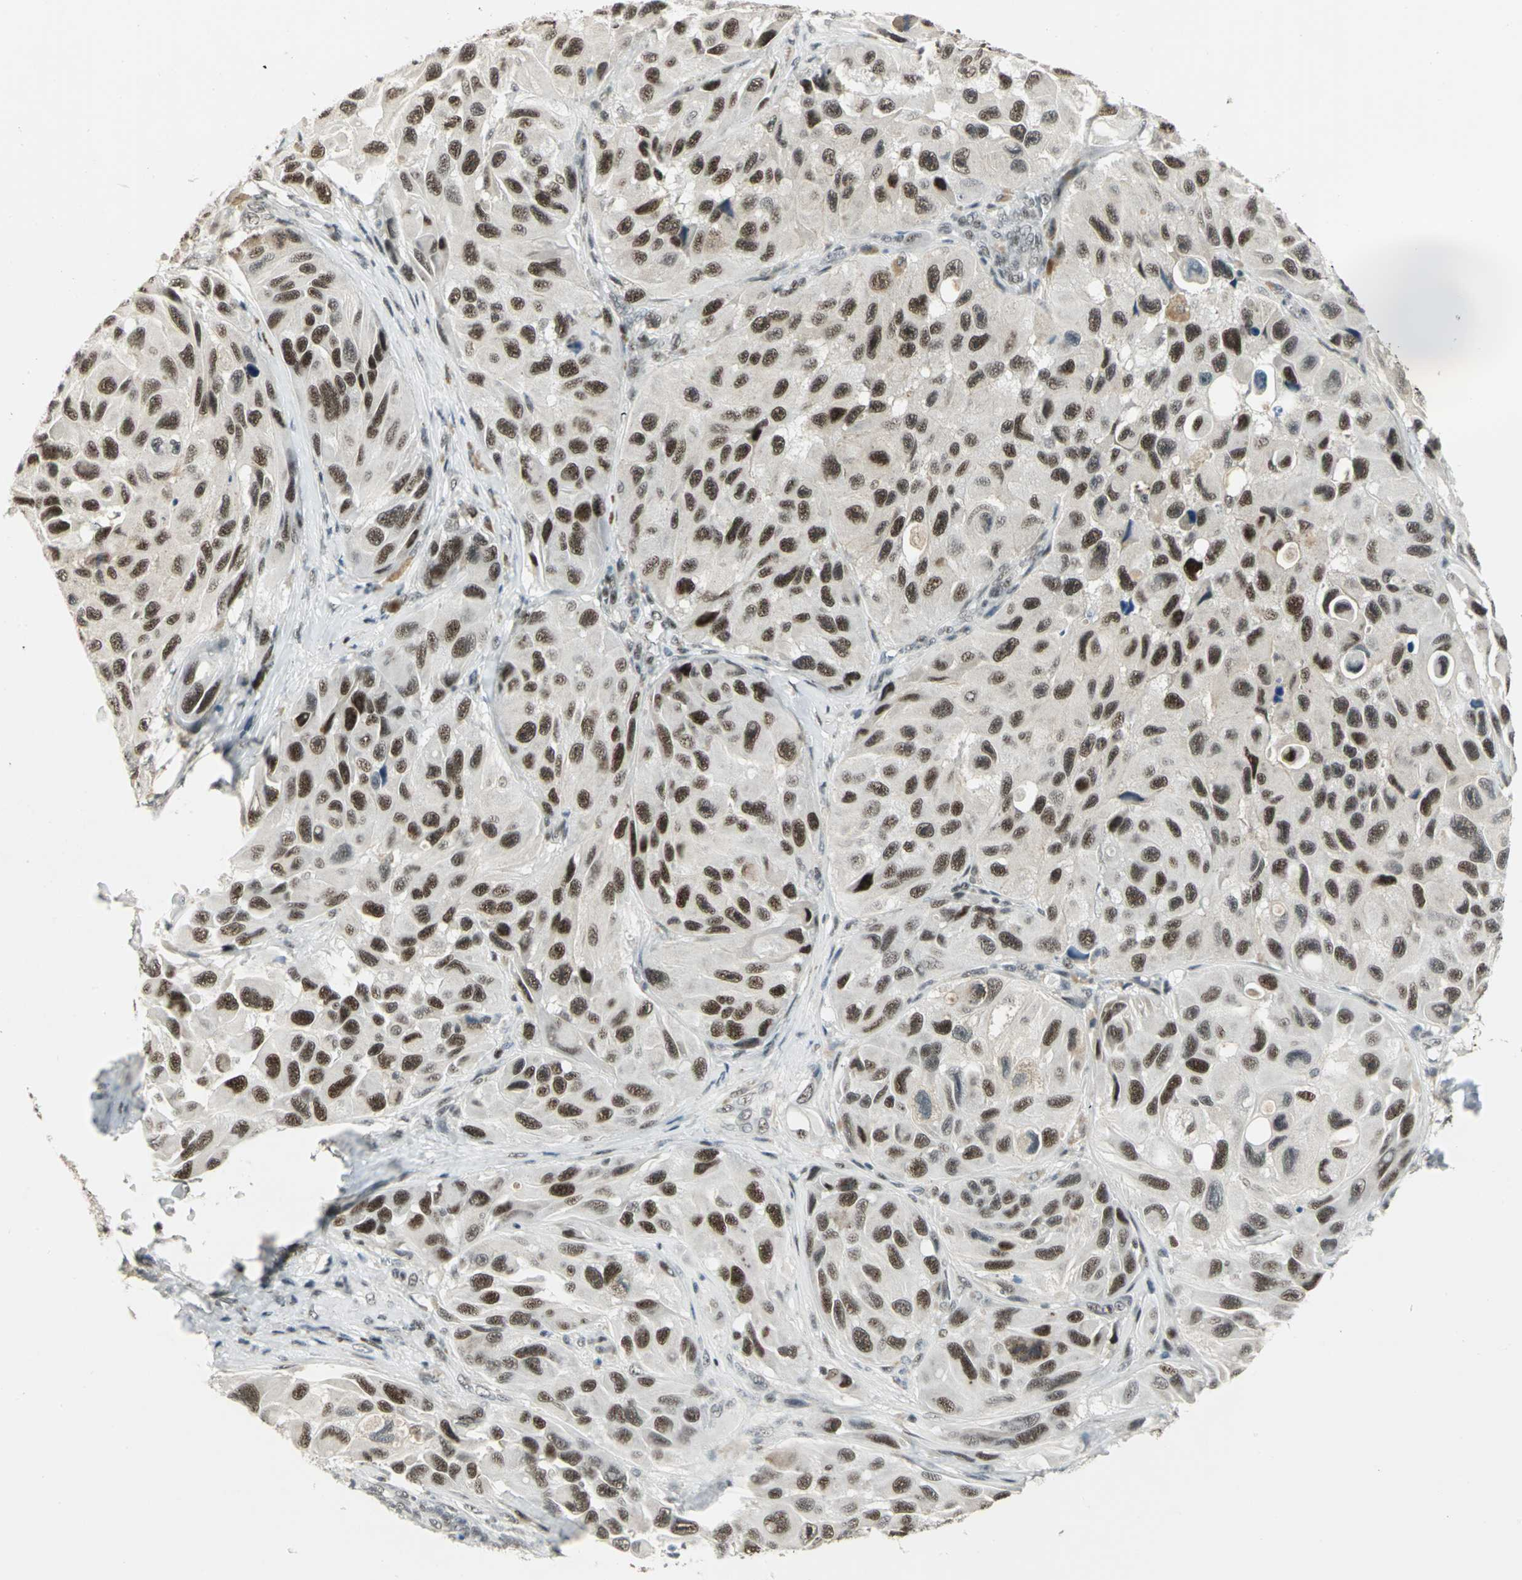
{"staining": {"intensity": "moderate", "quantity": ">75%", "location": "nuclear"}, "tissue": "melanoma", "cell_type": "Tumor cells", "image_type": "cancer", "snomed": [{"axis": "morphology", "description": "Malignant melanoma, NOS"}, {"axis": "topography", "description": "Skin"}], "caption": "The histopathology image demonstrates staining of malignant melanoma, revealing moderate nuclear protein staining (brown color) within tumor cells. (brown staining indicates protein expression, while blue staining denotes nuclei).", "gene": "CCNT1", "patient": {"sex": "female", "age": 73}}